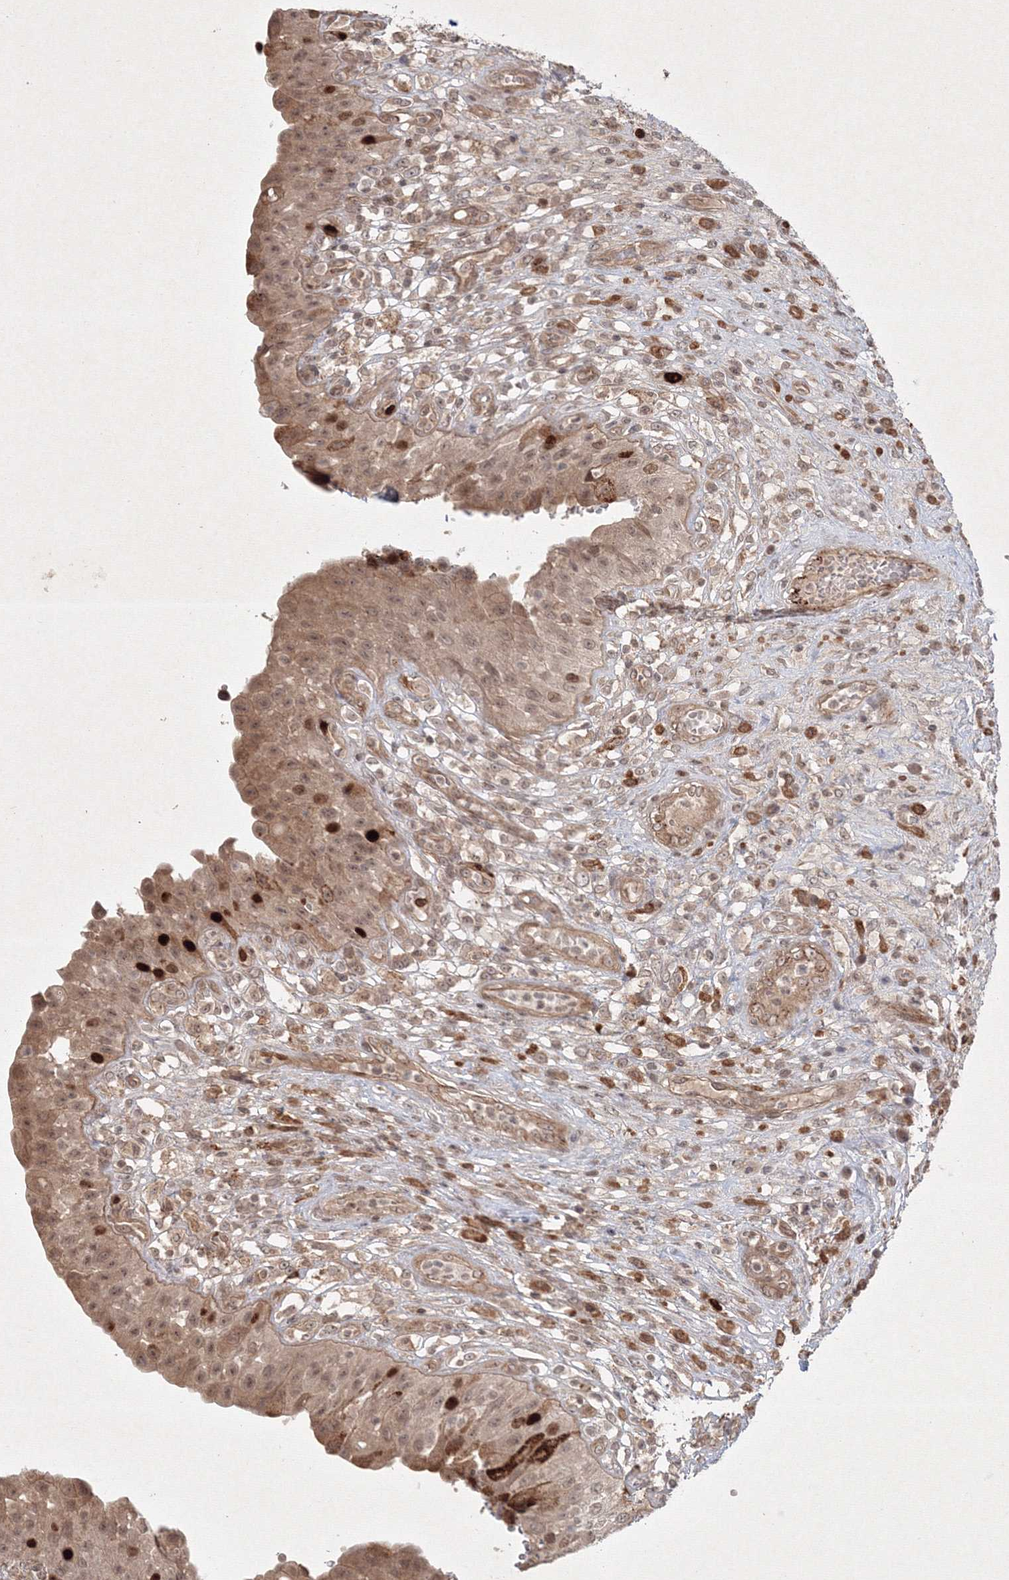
{"staining": {"intensity": "strong", "quantity": ">75%", "location": "cytoplasmic/membranous,nuclear"}, "tissue": "urinary bladder", "cell_type": "Urothelial cells", "image_type": "normal", "snomed": [{"axis": "morphology", "description": "Normal tissue, NOS"}, {"axis": "topography", "description": "Urinary bladder"}], "caption": "Protein expression analysis of unremarkable human urinary bladder reveals strong cytoplasmic/membranous,nuclear staining in approximately >75% of urothelial cells. (Brightfield microscopy of DAB IHC at high magnification).", "gene": "KIF20A", "patient": {"sex": "female", "age": 62}}